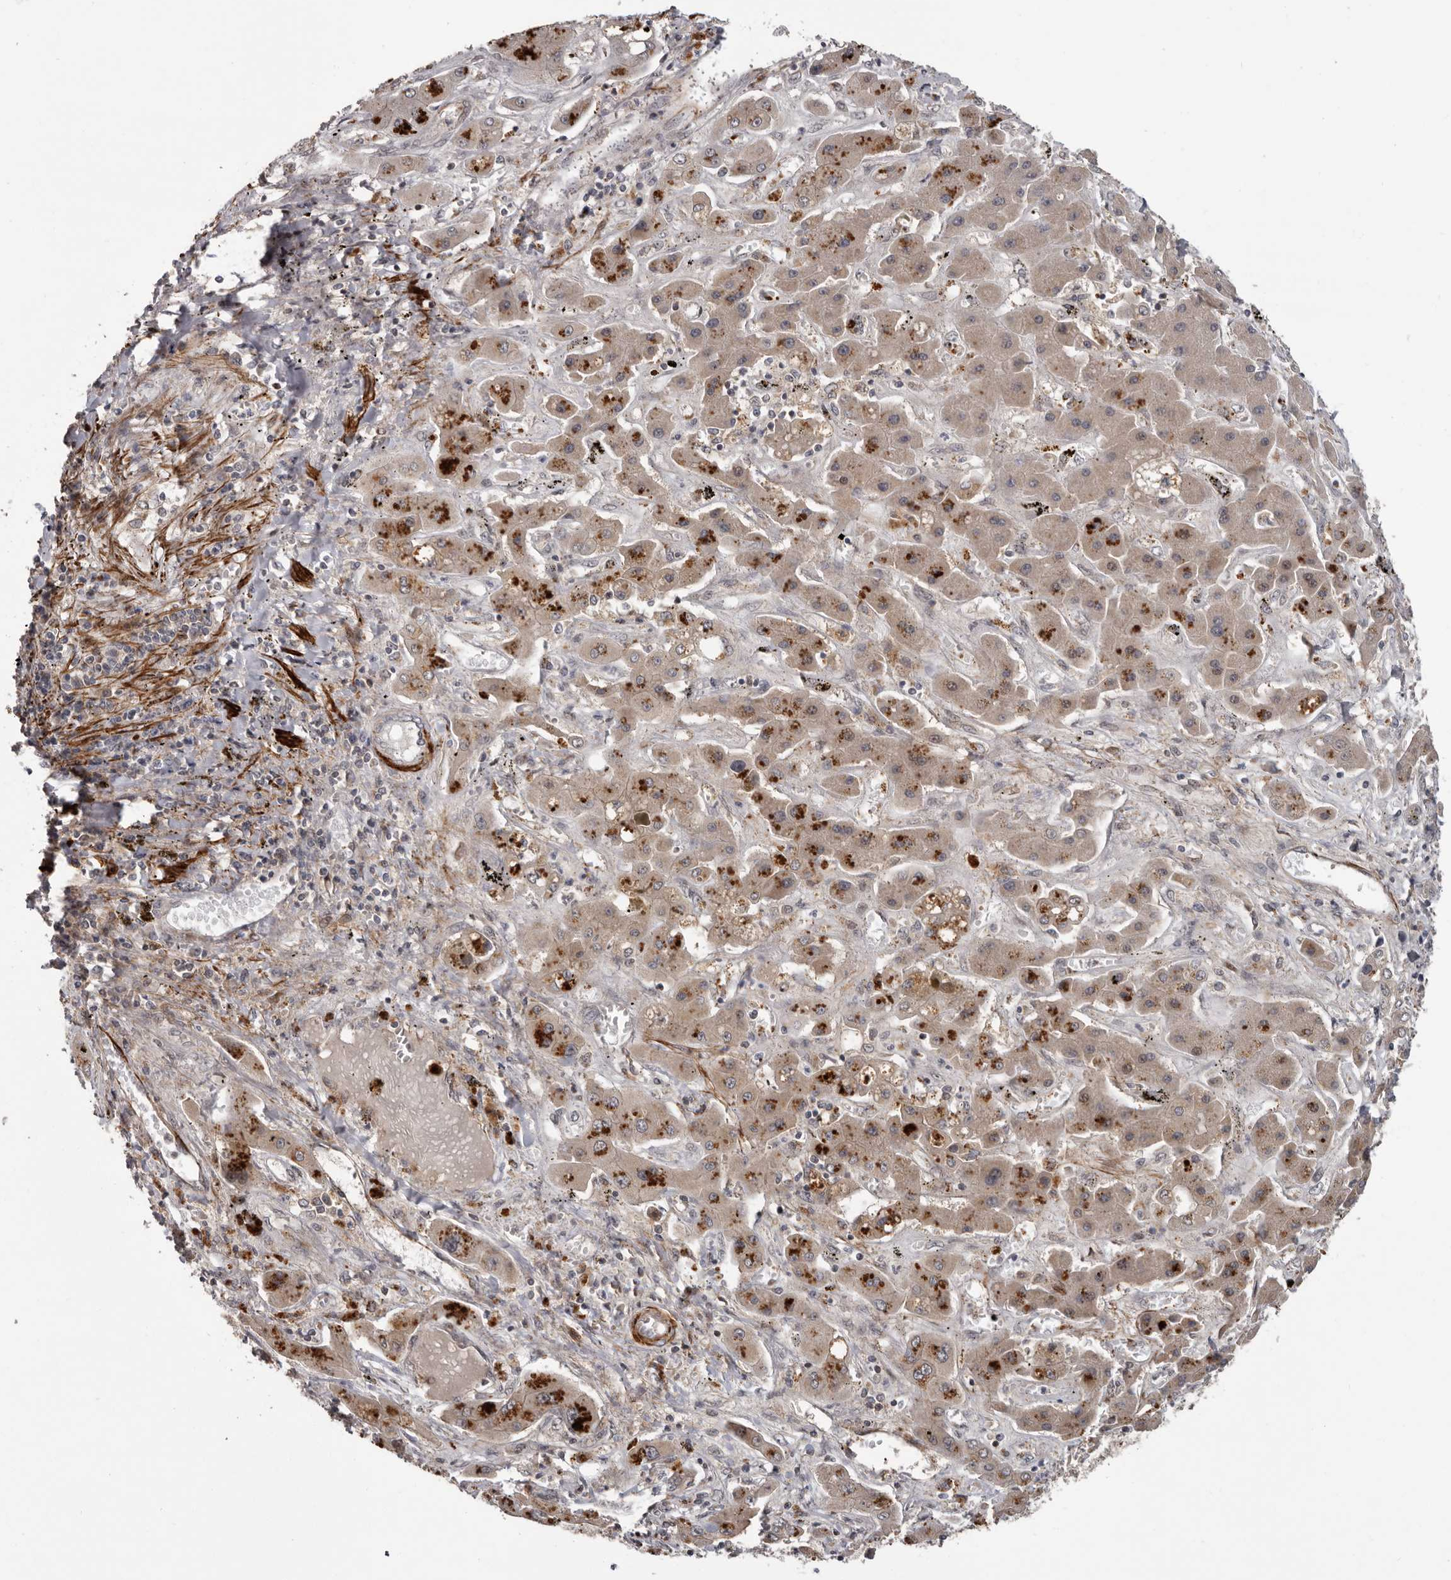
{"staining": {"intensity": "weak", "quantity": "25%-75%", "location": "cytoplasmic/membranous"}, "tissue": "liver cancer", "cell_type": "Tumor cells", "image_type": "cancer", "snomed": [{"axis": "morphology", "description": "Cholangiocarcinoma"}, {"axis": "topography", "description": "Liver"}], "caption": "DAB (3,3'-diaminobenzidine) immunohistochemical staining of liver cancer (cholangiocarcinoma) demonstrates weak cytoplasmic/membranous protein expression in about 25%-75% of tumor cells. The staining was performed using DAB to visualize the protein expression in brown, while the nuclei were stained in blue with hematoxylin (Magnification: 20x).", "gene": "FGFR4", "patient": {"sex": "male", "age": 67}}